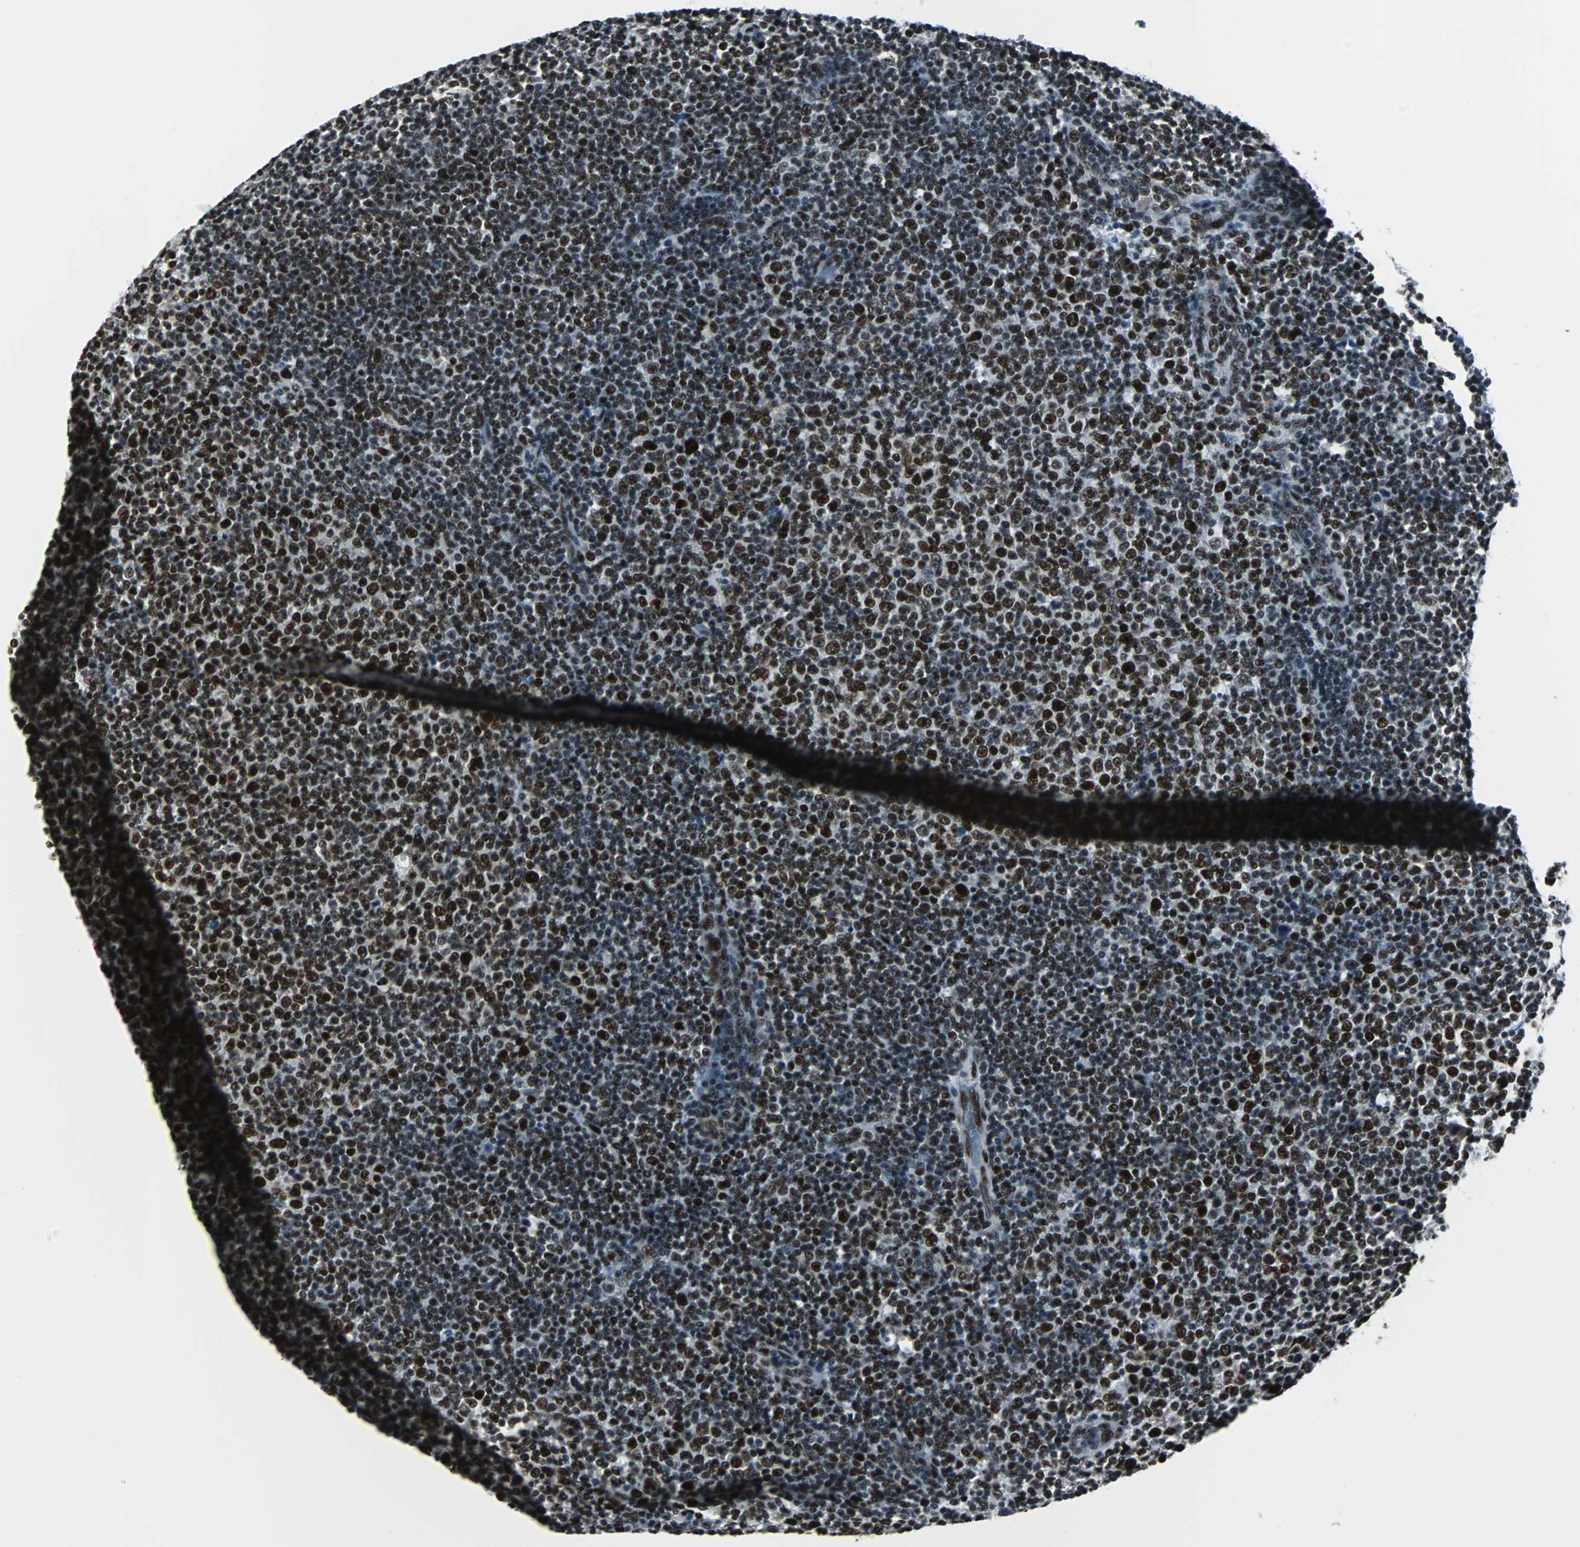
{"staining": {"intensity": "strong", "quantity": ">75%", "location": "nuclear"}, "tissue": "lymphoma", "cell_type": "Tumor cells", "image_type": "cancer", "snomed": [{"axis": "morphology", "description": "Malignant lymphoma, non-Hodgkin's type, Low grade"}, {"axis": "topography", "description": "Lymph node"}], "caption": "Brown immunohistochemical staining in lymphoma reveals strong nuclear expression in approximately >75% of tumor cells. Ihc stains the protein in brown and the nuclei are stained blue.", "gene": "MEF2D", "patient": {"sex": "male", "age": 70}}